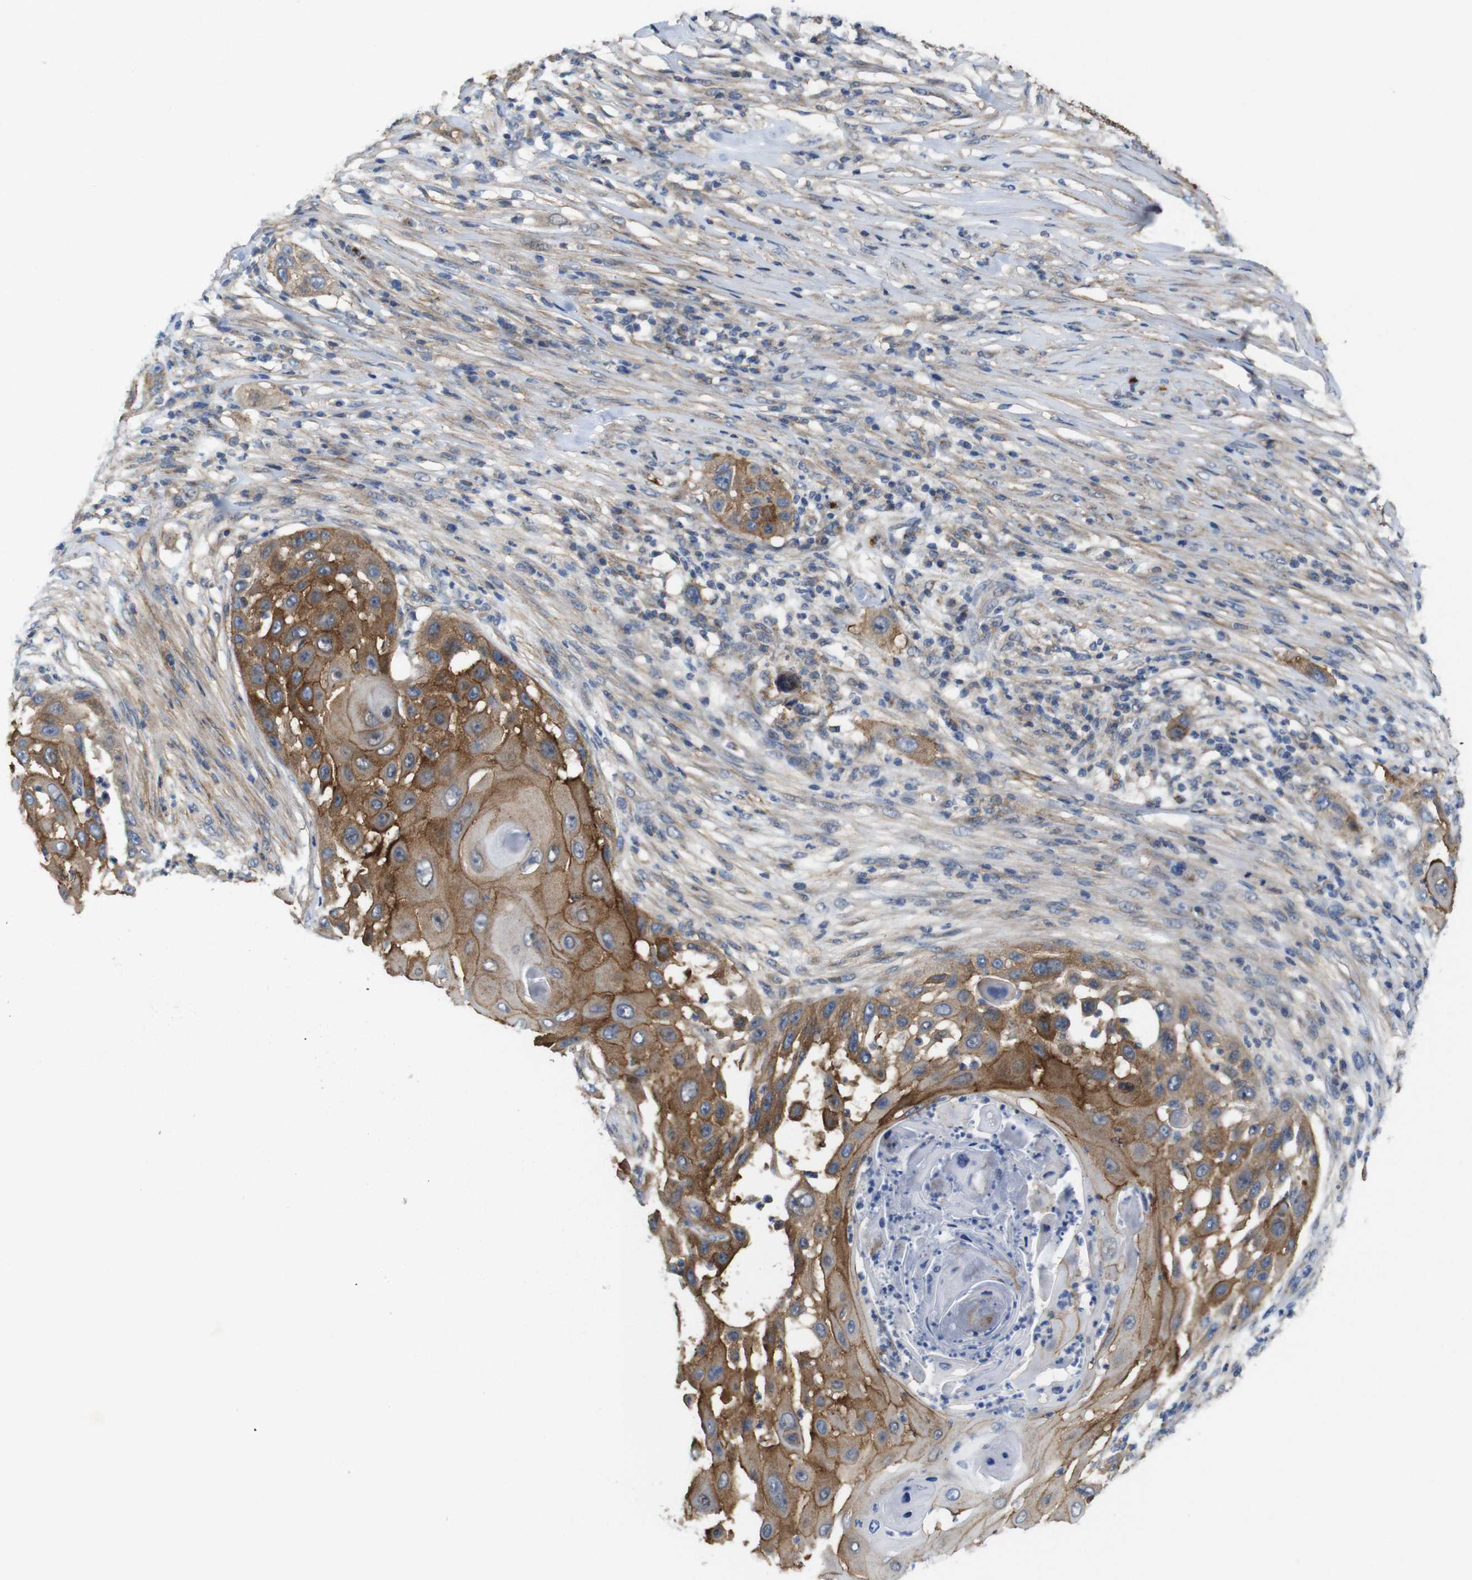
{"staining": {"intensity": "moderate", "quantity": ">75%", "location": "cytoplasmic/membranous"}, "tissue": "skin cancer", "cell_type": "Tumor cells", "image_type": "cancer", "snomed": [{"axis": "morphology", "description": "Squamous cell carcinoma, NOS"}, {"axis": "topography", "description": "Skin"}], "caption": "Human skin squamous cell carcinoma stained for a protein (brown) demonstrates moderate cytoplasmic/membranous positive expression in about >75% of tumor cells.", "gene": "EFCAB14", "patient": {"sex": "female", "age": 44}}